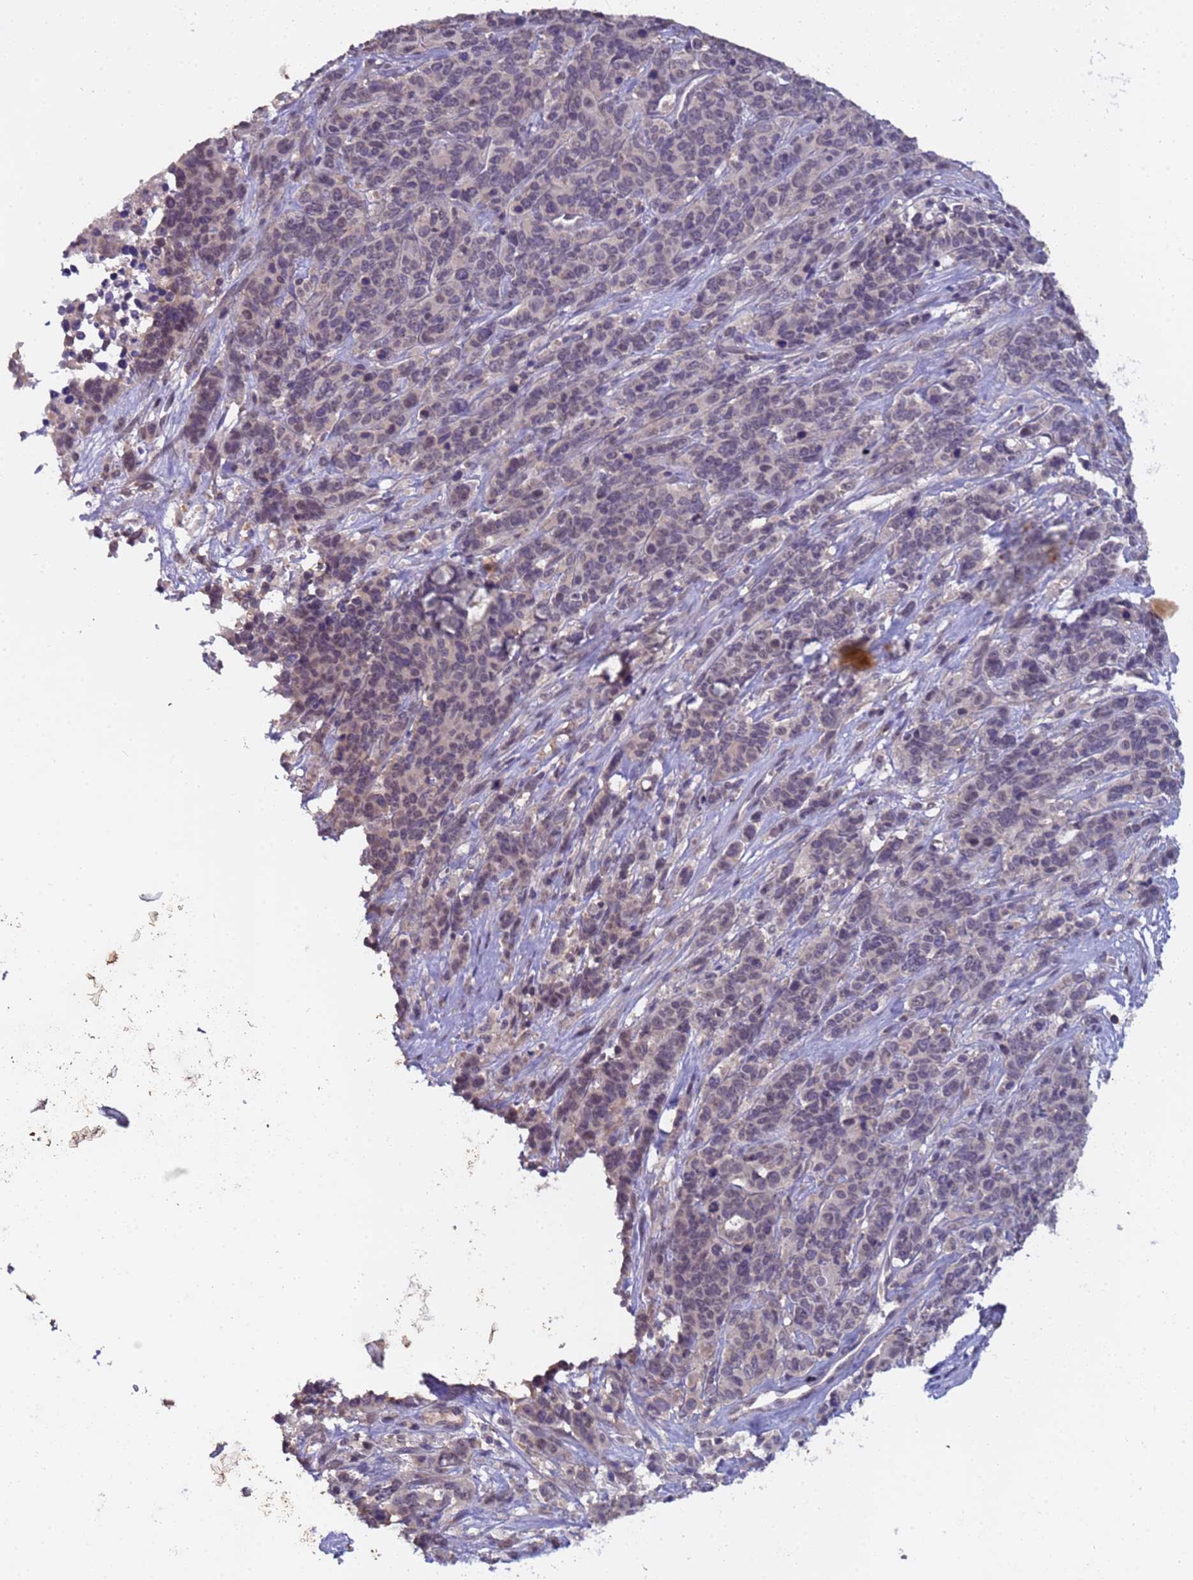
{"staining": {"intensity": "weak", "quantity": "25%-75%", "location": "nuclear"}, "tissue": "cervical cancer", "cell_type": "Tumor cells", "image_type": "cancer", "snomed": [{"axis": "morphology", "description": "Squamous cell carcinoma, NOS"}, {"axis": "topography", "description": "Cervix"}], "caption": "Cervical cancer (squamous cell carcinoma) was stained to show a protein in brown. There is low levels of weak nuclear positivity in about 25%-75% of tumor cells. The staining was performed using DAB, with brown indicating positive protein expression. Nuclei are stained blue with hematoxylin.", "gene": "ZNF248", "patient": {"sex": "female", "age": 60}}